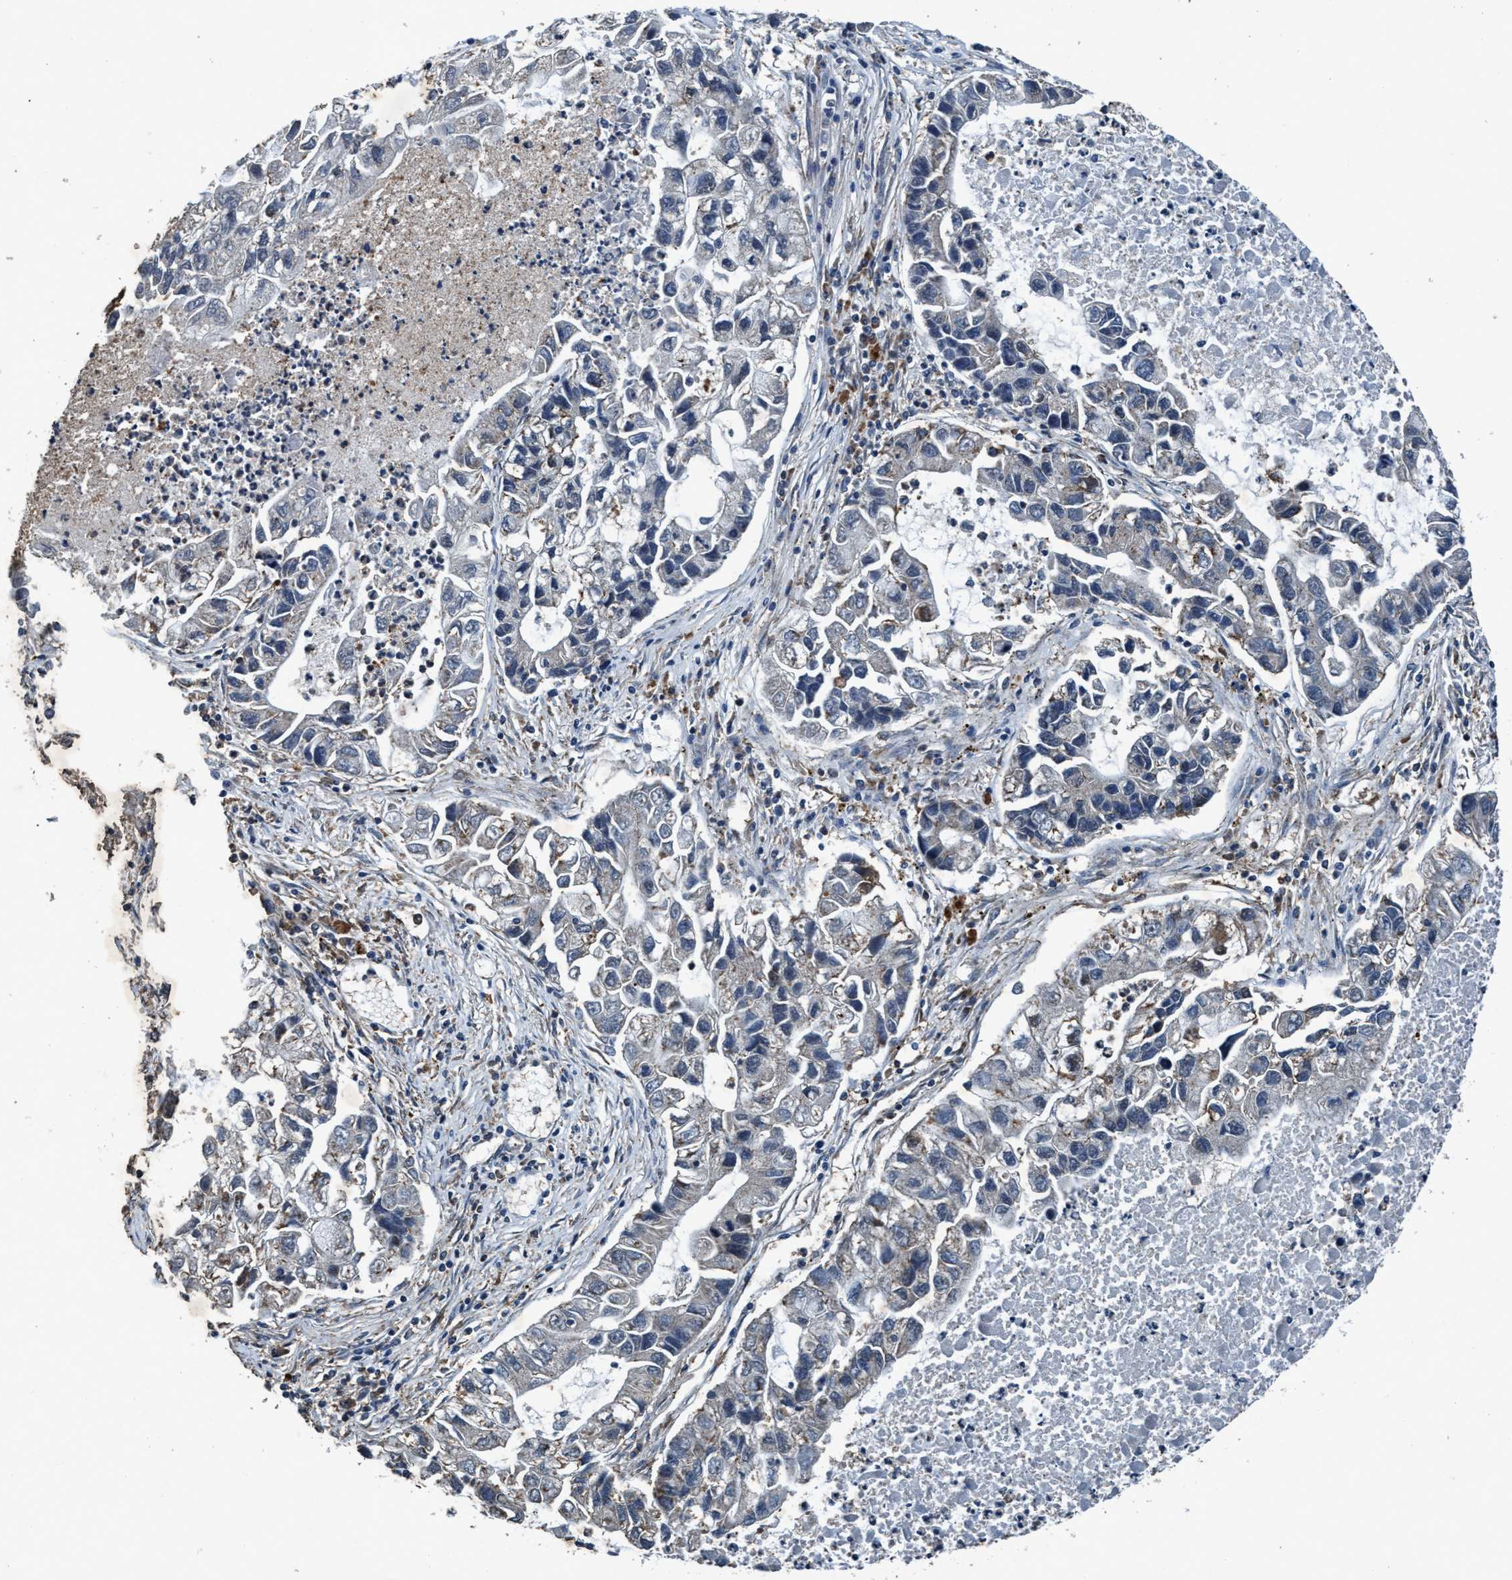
{"staining": {"intensity": "negative", "quantity": "none", "location": "none"}, "tissue": "lung cancer", "cell_type": "Tumor cells", "image_type": "cancer", "snomed": [{"axis": "morphology", "description": "Adenocarcinoma, NOS"}, {"axis": "topography", "description": "Lung"}], "caption": "An IHC image of lung adenocarcinoma is shown. There is no staining in tumor cells of lung adenocarcinoma. (Immunohistochemistry, brightfield microscopy, high magnification).", "gene": "AKT1S1", "patient": {"sex": "female", "age": 51}}